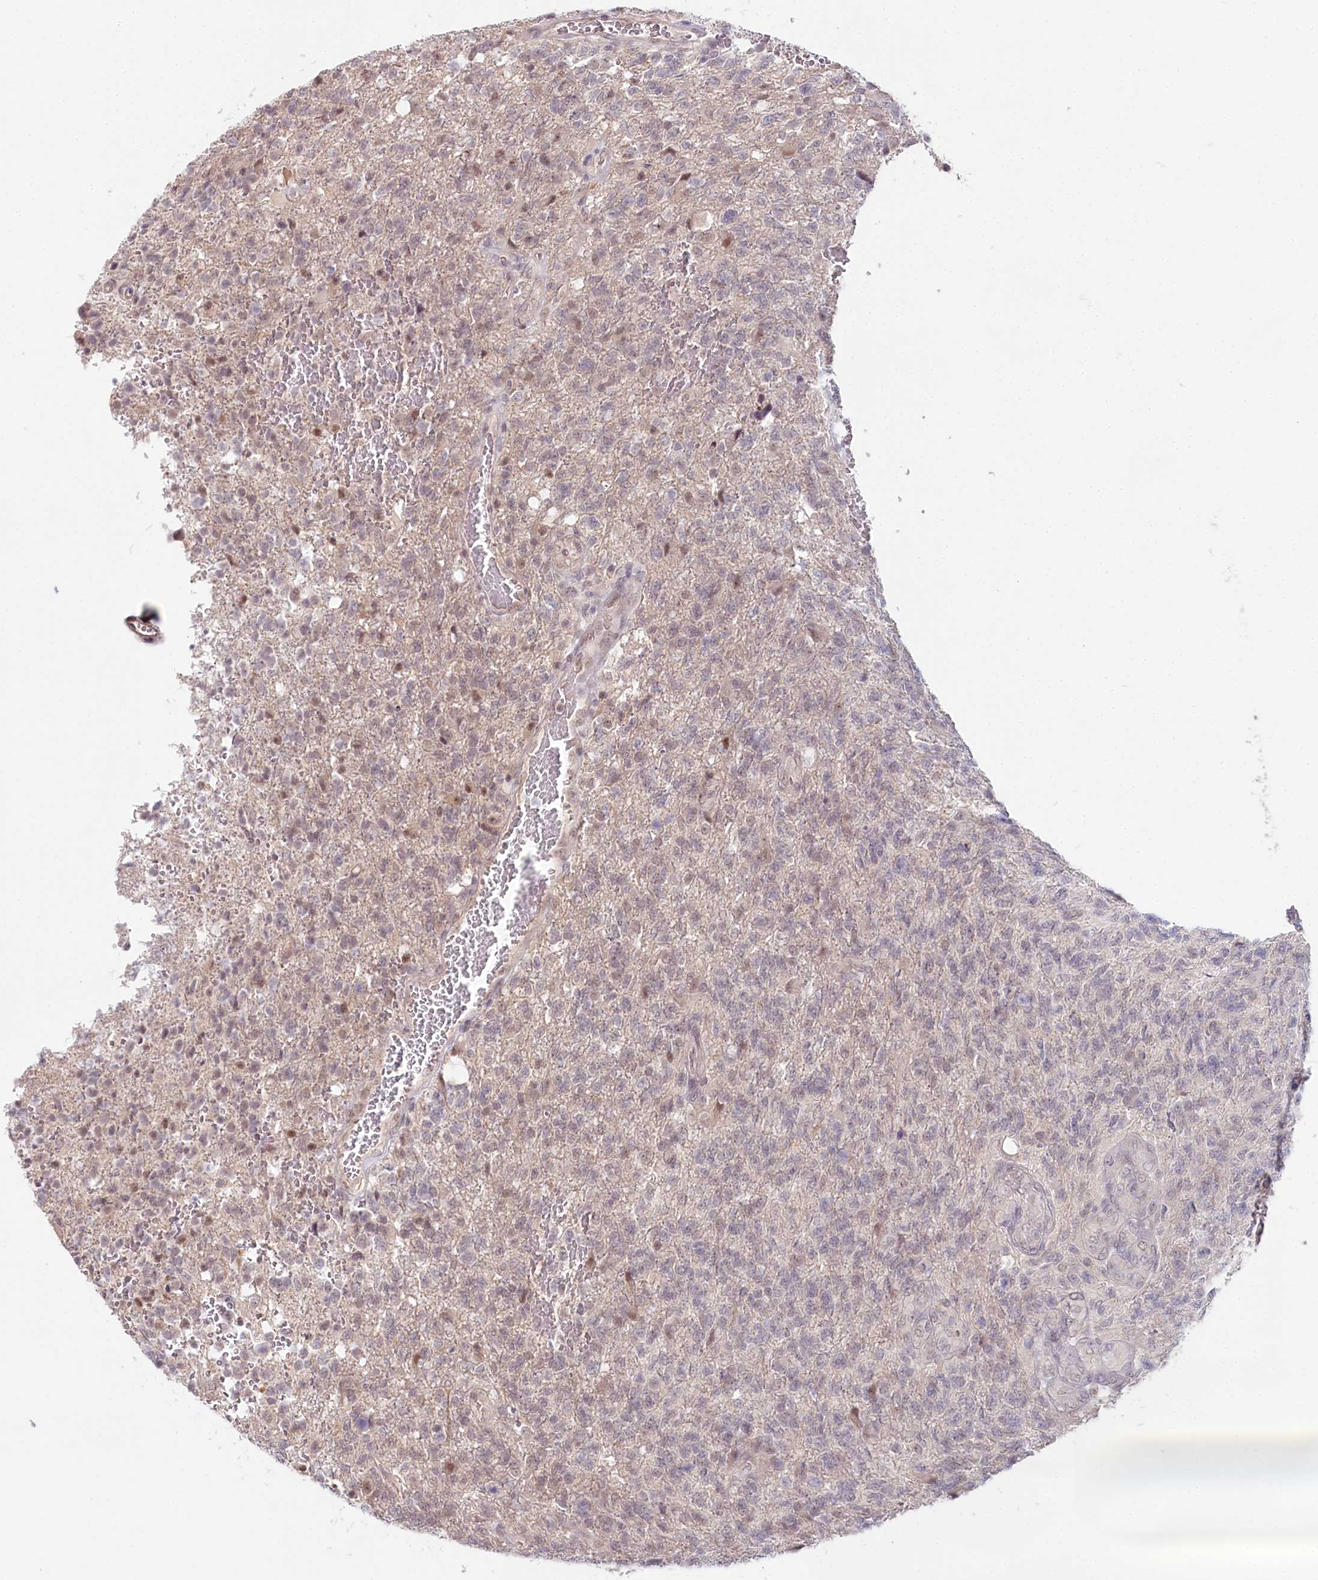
{"staining": {"intensity": "weak", "quantity": "25%-75%", "location": "cytoplasmic/membranous,nuclear"}, "tissue": "glioma", "cell_type": "Tumor cells", "image_type": "cancer", "snomed": [{"axis": "morphology", "description": "Glioma, malignant, High grade"}, {"axis": "topography", "description": "Brain"}], "caption": "Malignant glioma (high-grade) stained with a protein marker exhibits weak staining in tumor cells.", "gene": "AMTN", "patient": {"sex": "male", "age": 56}}